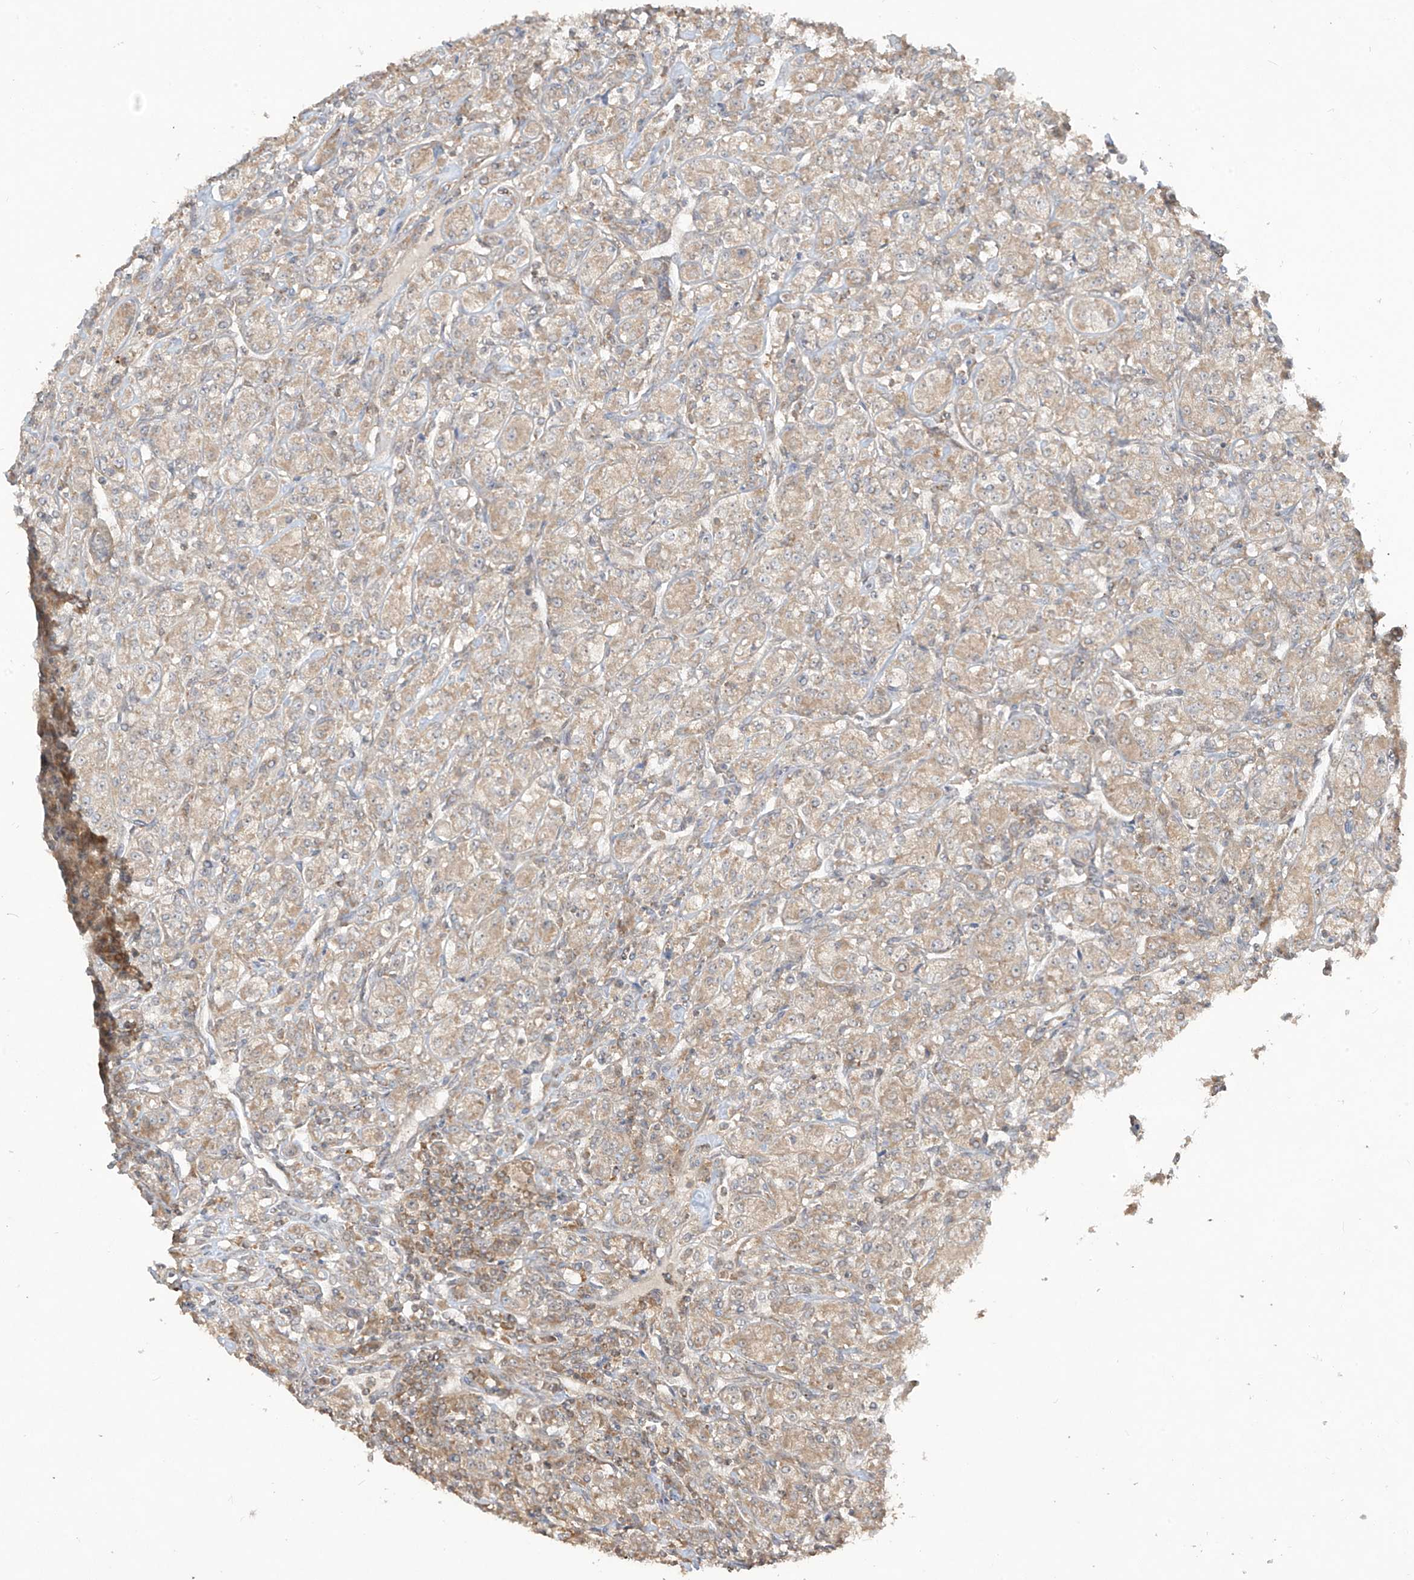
{"staining": {"intensity": "moderate", "quantity": ">75%", "location": "cytoplasmic/membranous"}, "tissue": "renal cancer", "cell_type": "Tumor cells", "image_type": "cancer", "snomed": [{"axis": "morphology", "description": "Adenocarcinoma, NOS"}, {"axis": "topography", "description": "Kidney"}], "caption": "Human renal cancer (adenocarcinoma) stained for a protein (brown) demonstrates moderate cytoplasmic/membranous positive expression in approximately >75% of tumor cells.", "gene": "LDAH", "patient": {"sex": "male", "age": 77}}